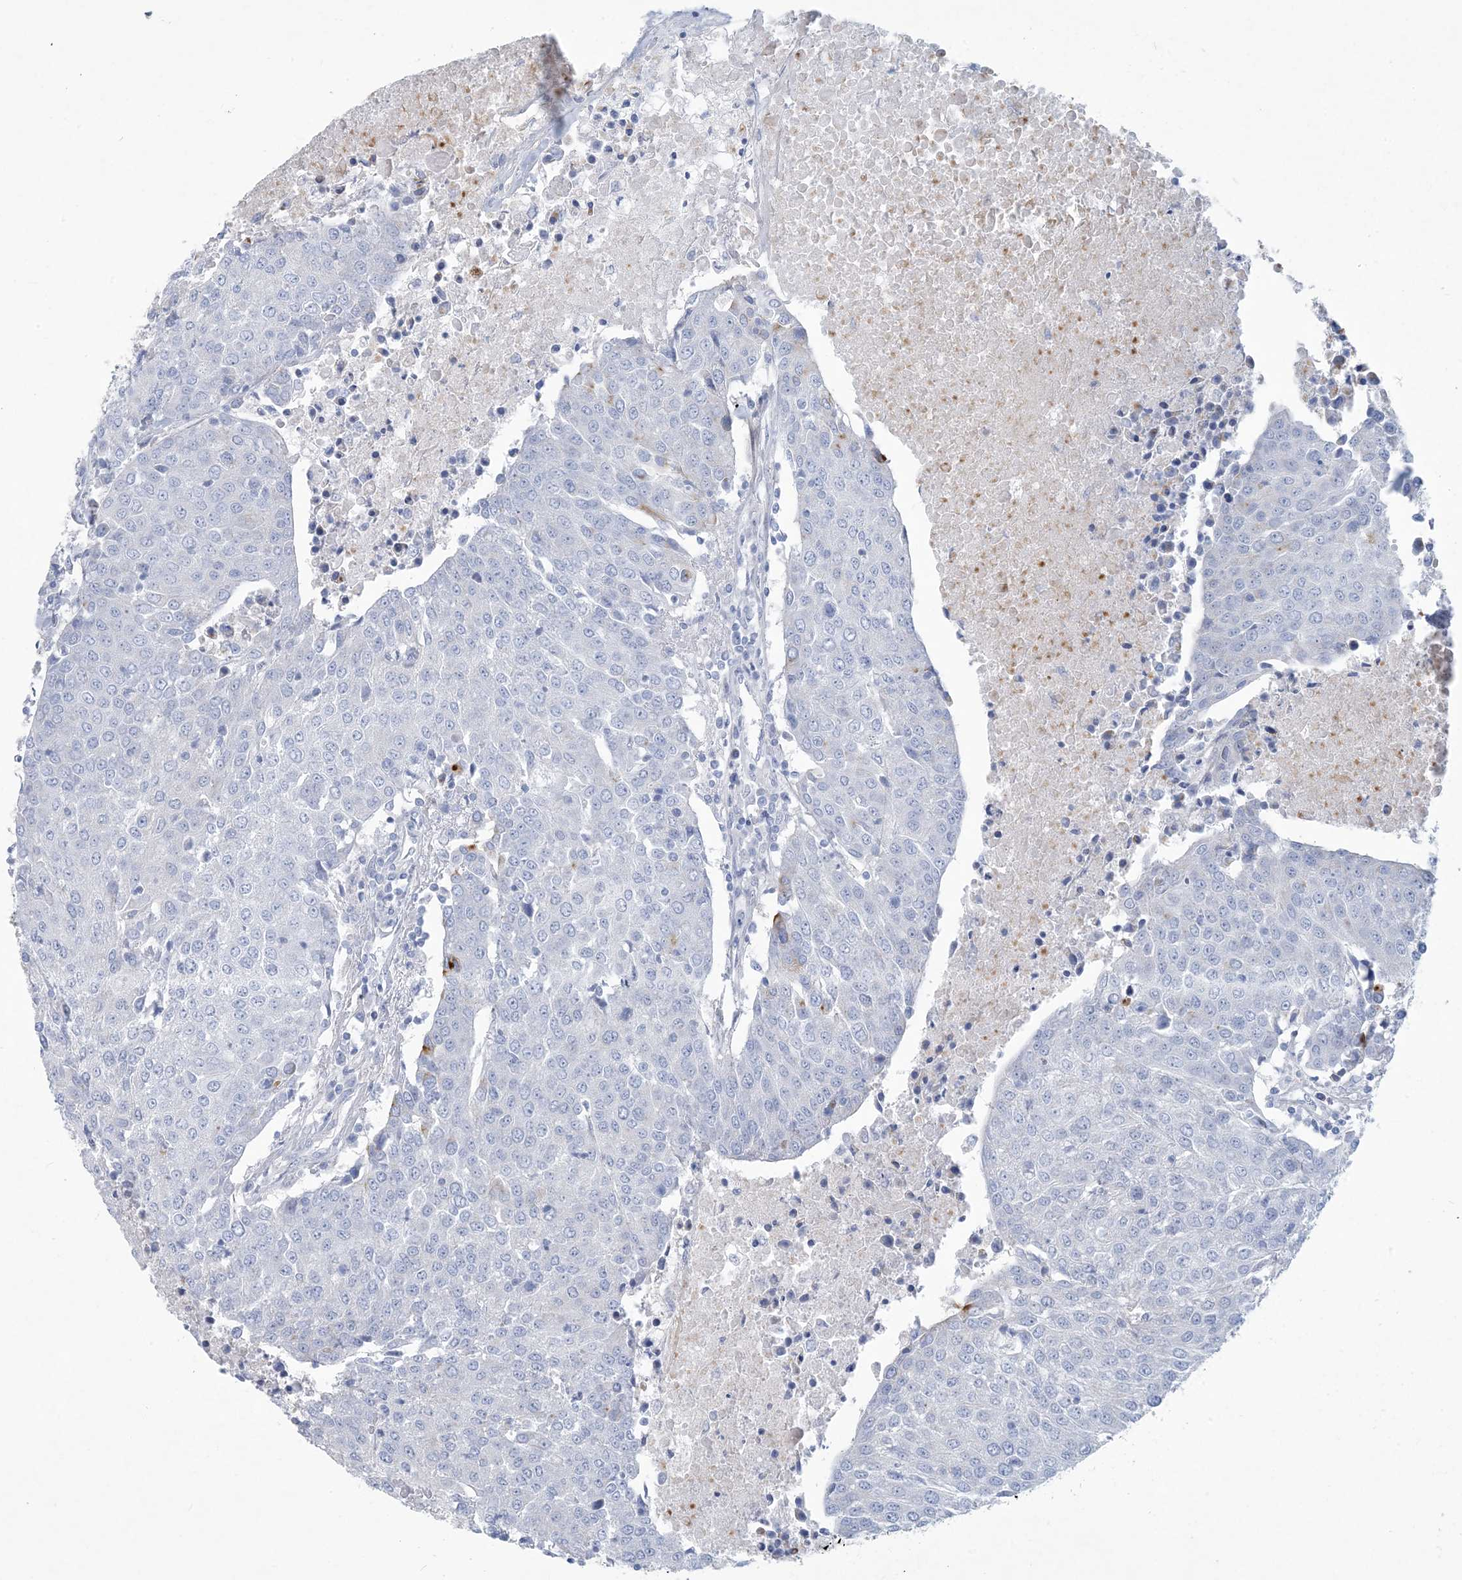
{"staining": {"intensity": "negative", "quantity": "none", "location": "none"}, "tissue": "urothelial cancer", "cell_type": "Tumor cells", "image_type": "cancer", "snomed": [{"axis": "morphology", "description": "Urothelial carcinoma, High grade"}, {"axis": "topography", "description": "Urinary bladder"}], "caption": "This is an IHC micrograph of human urothelial cancer. There is no positivity in tumor cells.", "gene": "MOXD1", "patient": {"sex": "female", "age": 85}}